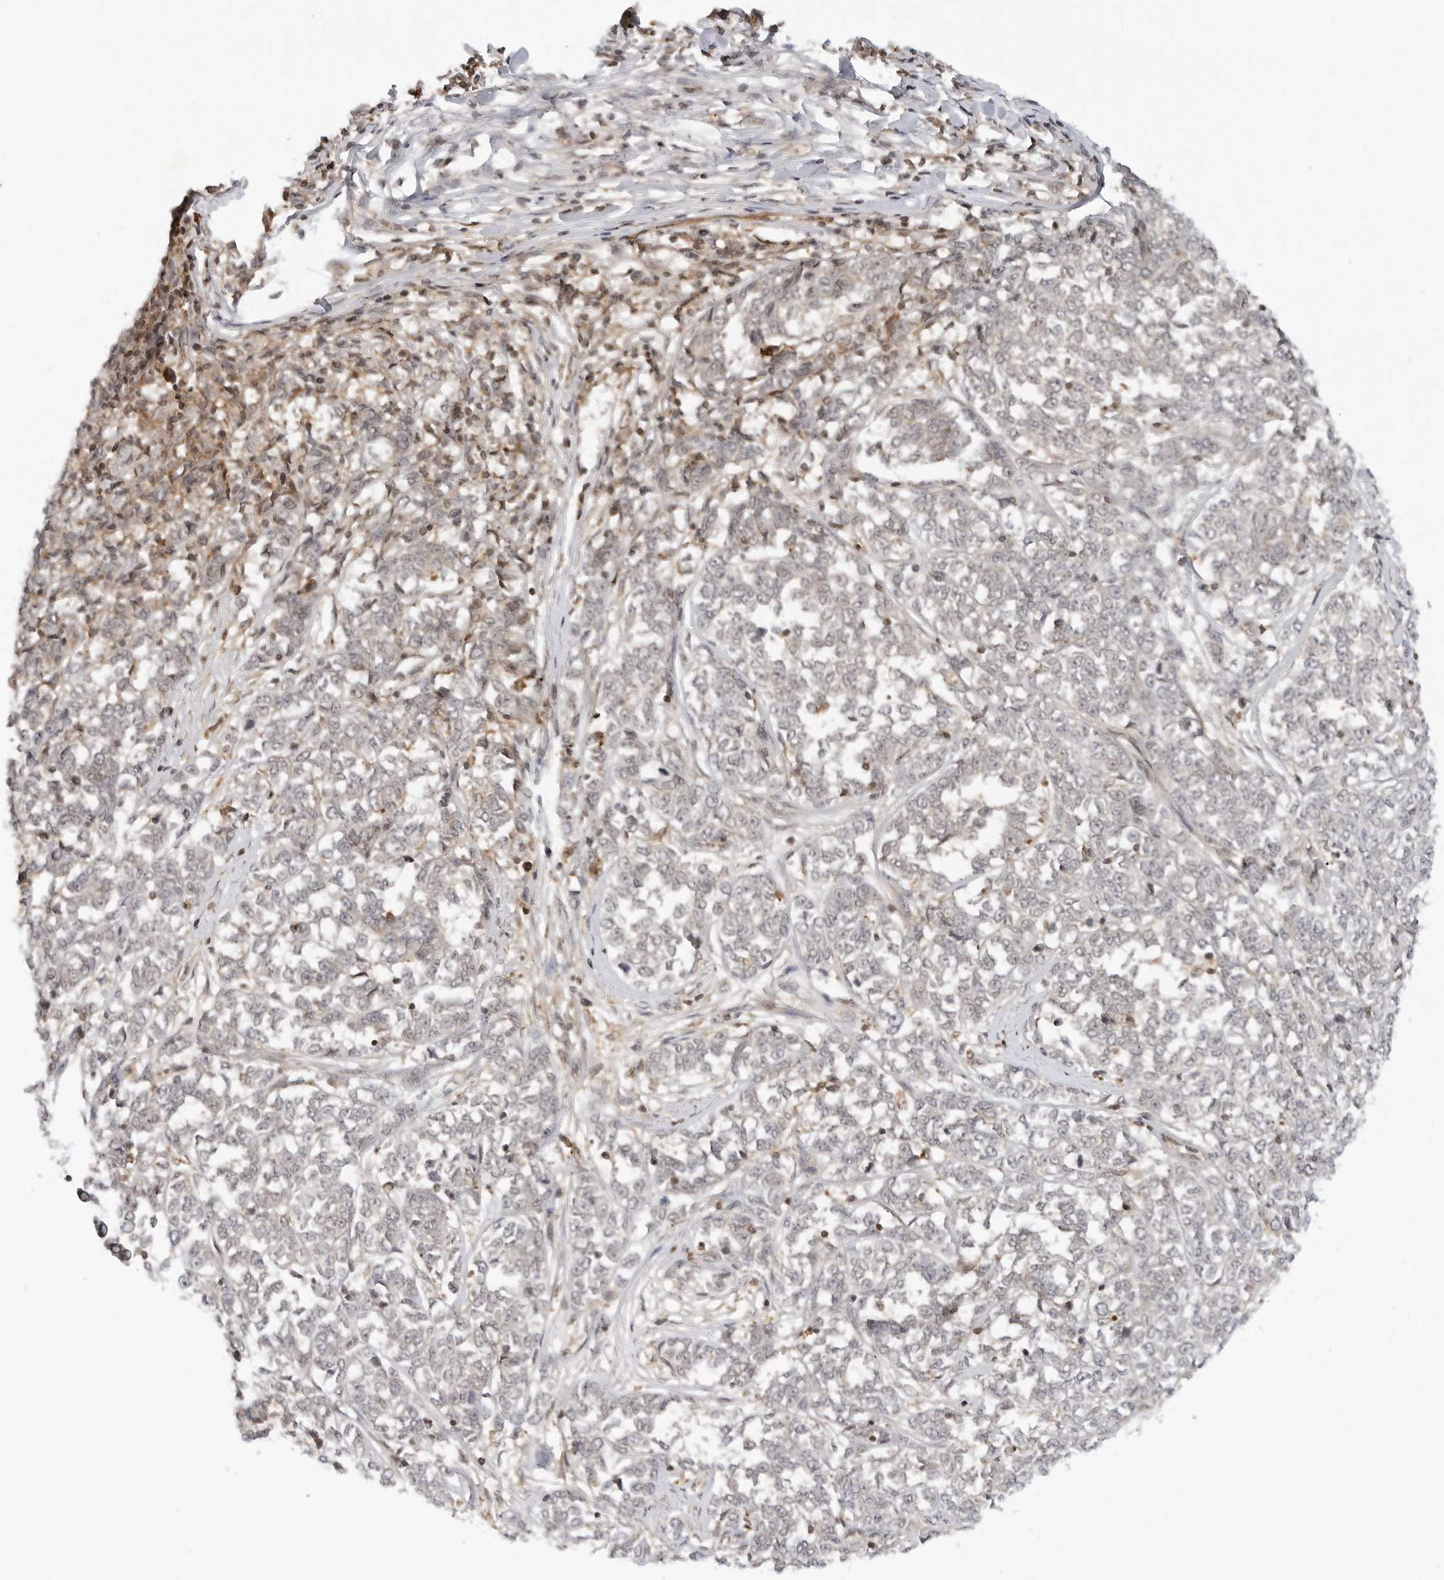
{"staining": {"intensity": "weak", "quantity": "25%-75%", "location": "cytoplasmic/membranous"}, "tissue": "melanoma", "cell_type": "Tumor cells", "image_type": "cancer", "snomed": [{"axis": "morphology", "description": "Malignant melanoma, NOS"}, {"axis": "topography", "description": "Skin"}], "caption": "Melanoma stained for a protein (brown) reveals weak cytoplasmic/membranous positive positivity in about 25%-75% of tumor cells.", "gene": "MAP2K5", "patient": {"sex": "female", "age": 72}}